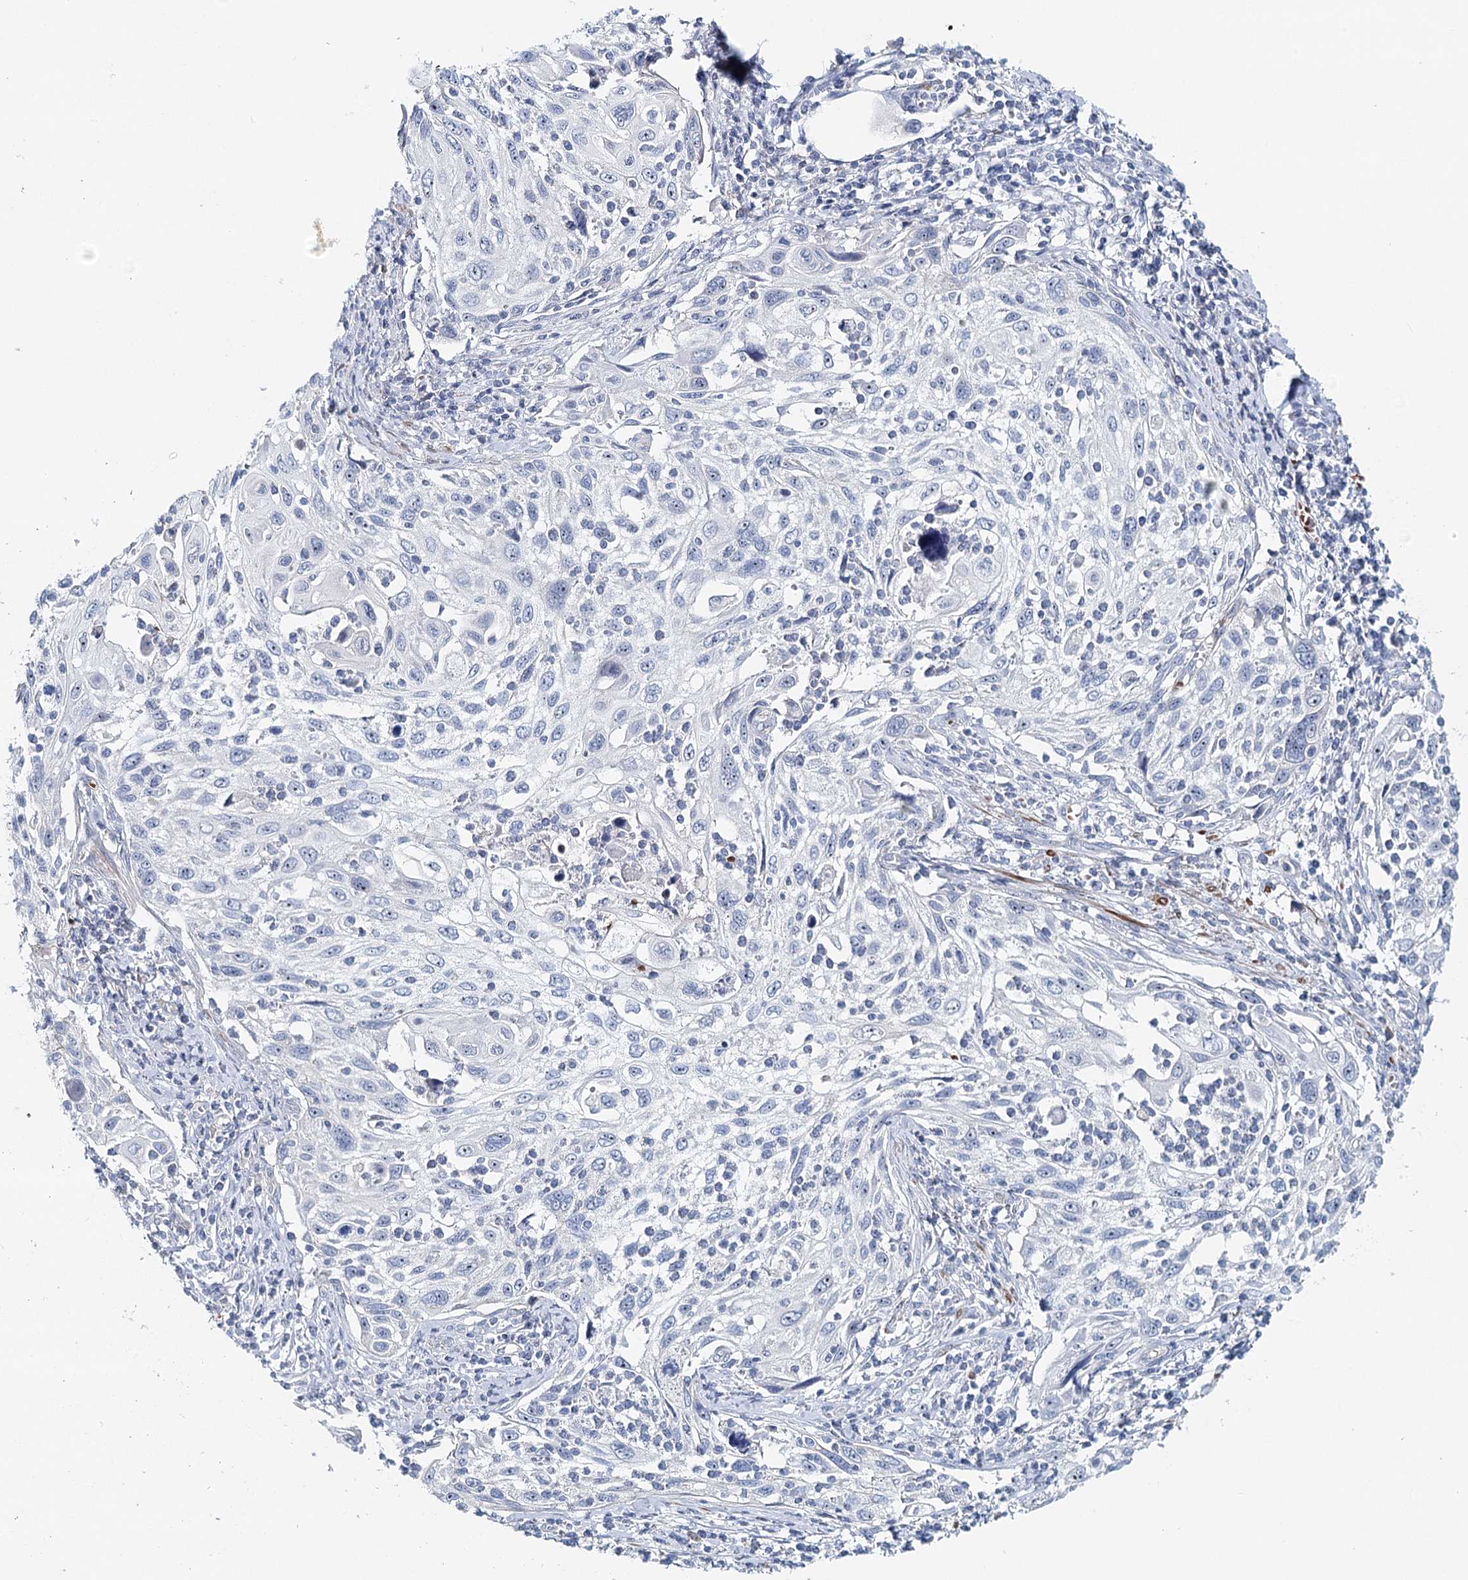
{"staining": {"intensity": "negative", "quantity": "none", "location": "none"}, "tissue": "cervical cancer", "cell_type": "Tumor cells", "image_type": "cancer", "snomed": [{"axis": "morphology", "description": "Squamous cell carcinoma, NOS"}, {"axis": "topography", "description": "Cervix"}], "caption": "Immunohistochemistry of human cervical cancer displays no staining in tumor cells.", "gene": "RBM43", "patient": {"sex": "female", "age": 70}}